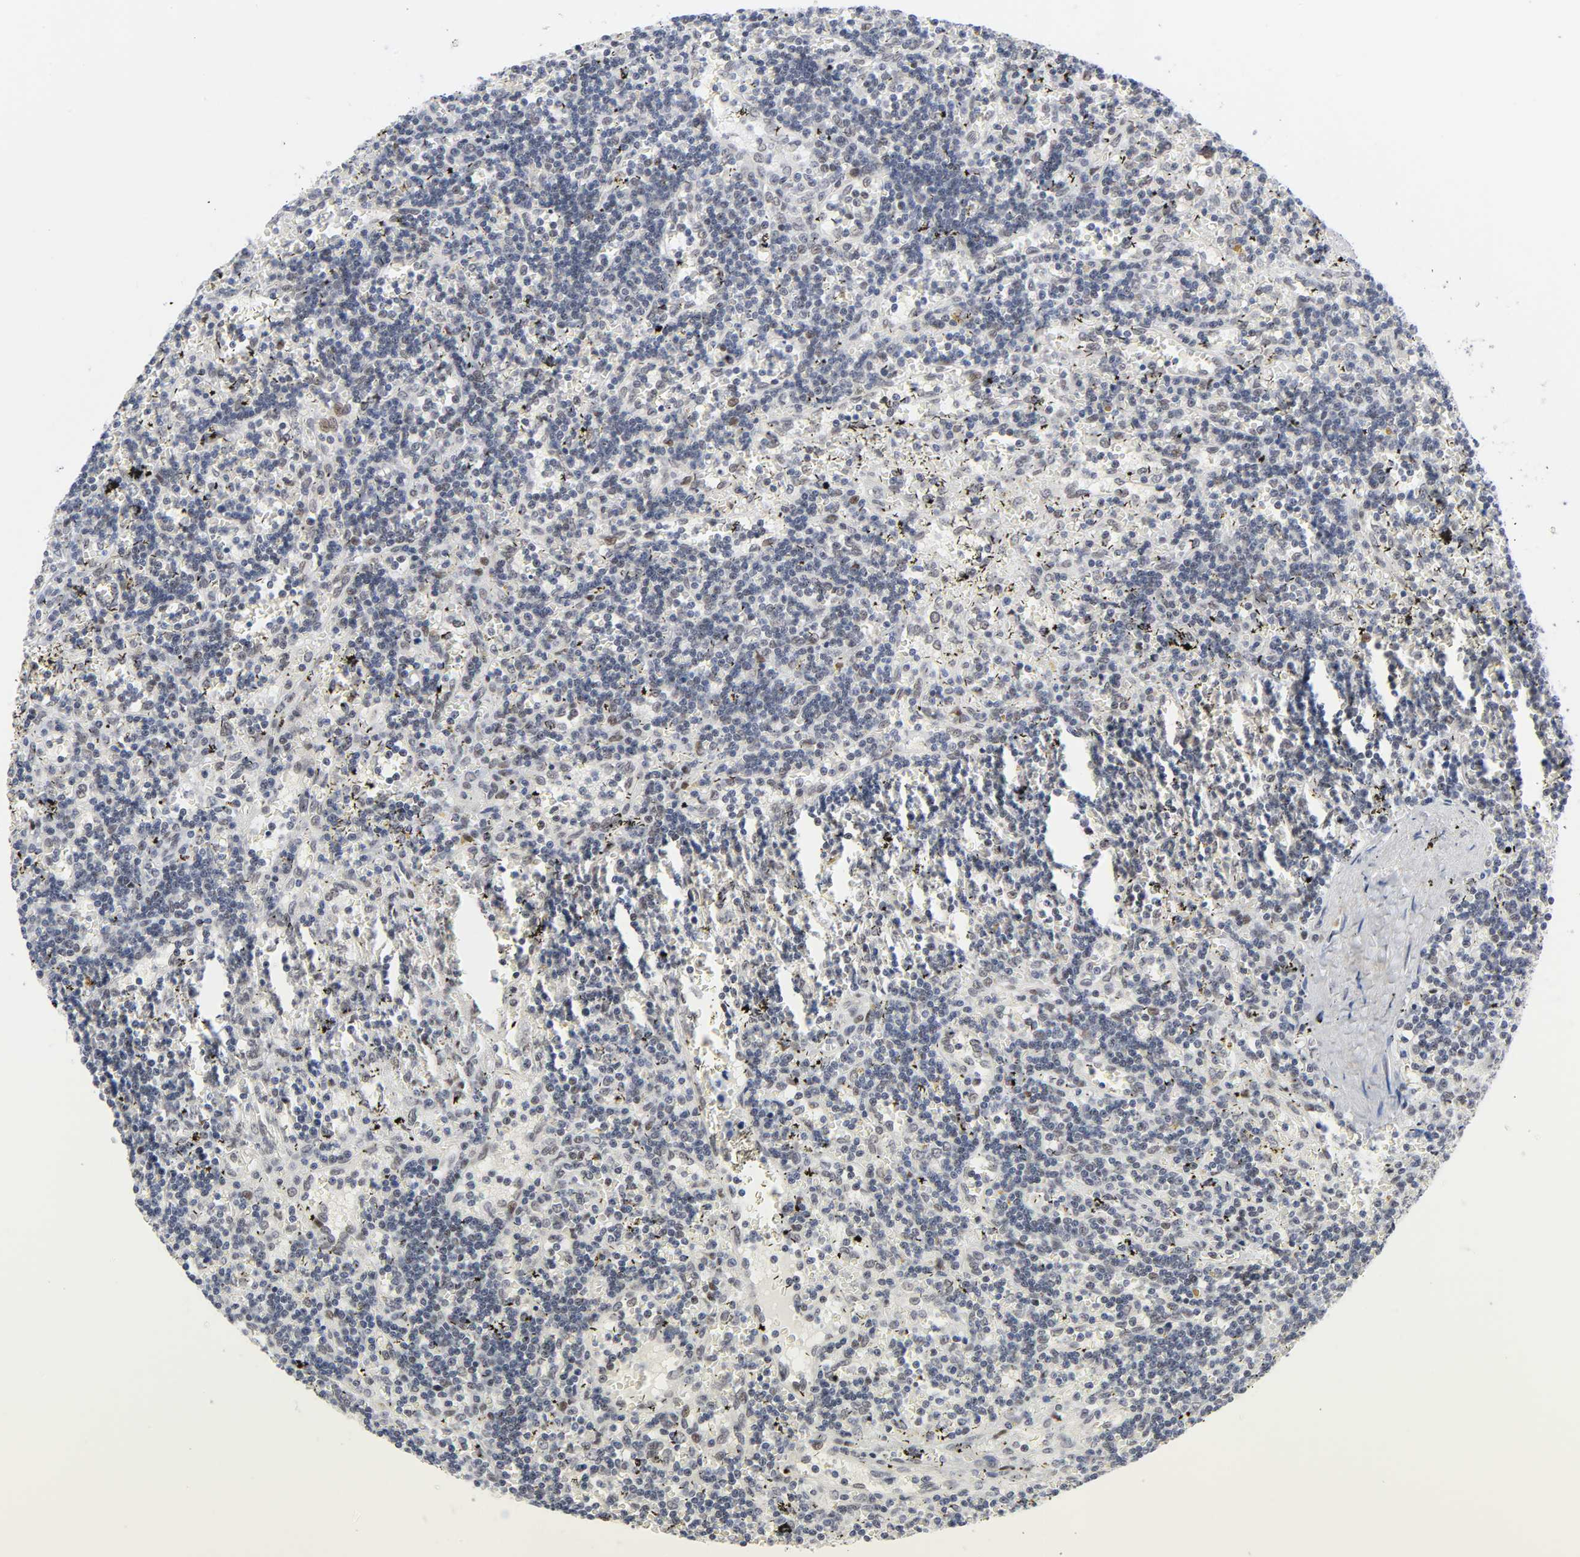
{"staining": {"intensity": "weak", "quantity": "<25%", "location": "nuclear"}, "tissue": "lymphoma", "cell_type": "Tumor cells", "image_type": "cancer", "snomed": [{"axis": "morphology", "description": "Malignant lymphoma, non-Hodgkin's type, Low grade"}, {"axis": "topography", "description": "Spleen"}], "caption": "DAB immunohistochemical staining of low-grade malignant lymphoma, non-Hodgkin's type demonstrates no significant positivity in tumor cells. Nuclei are stained in blue.", "gene": "DIDO1", "patient": {"sex": "male", "age": 60}}